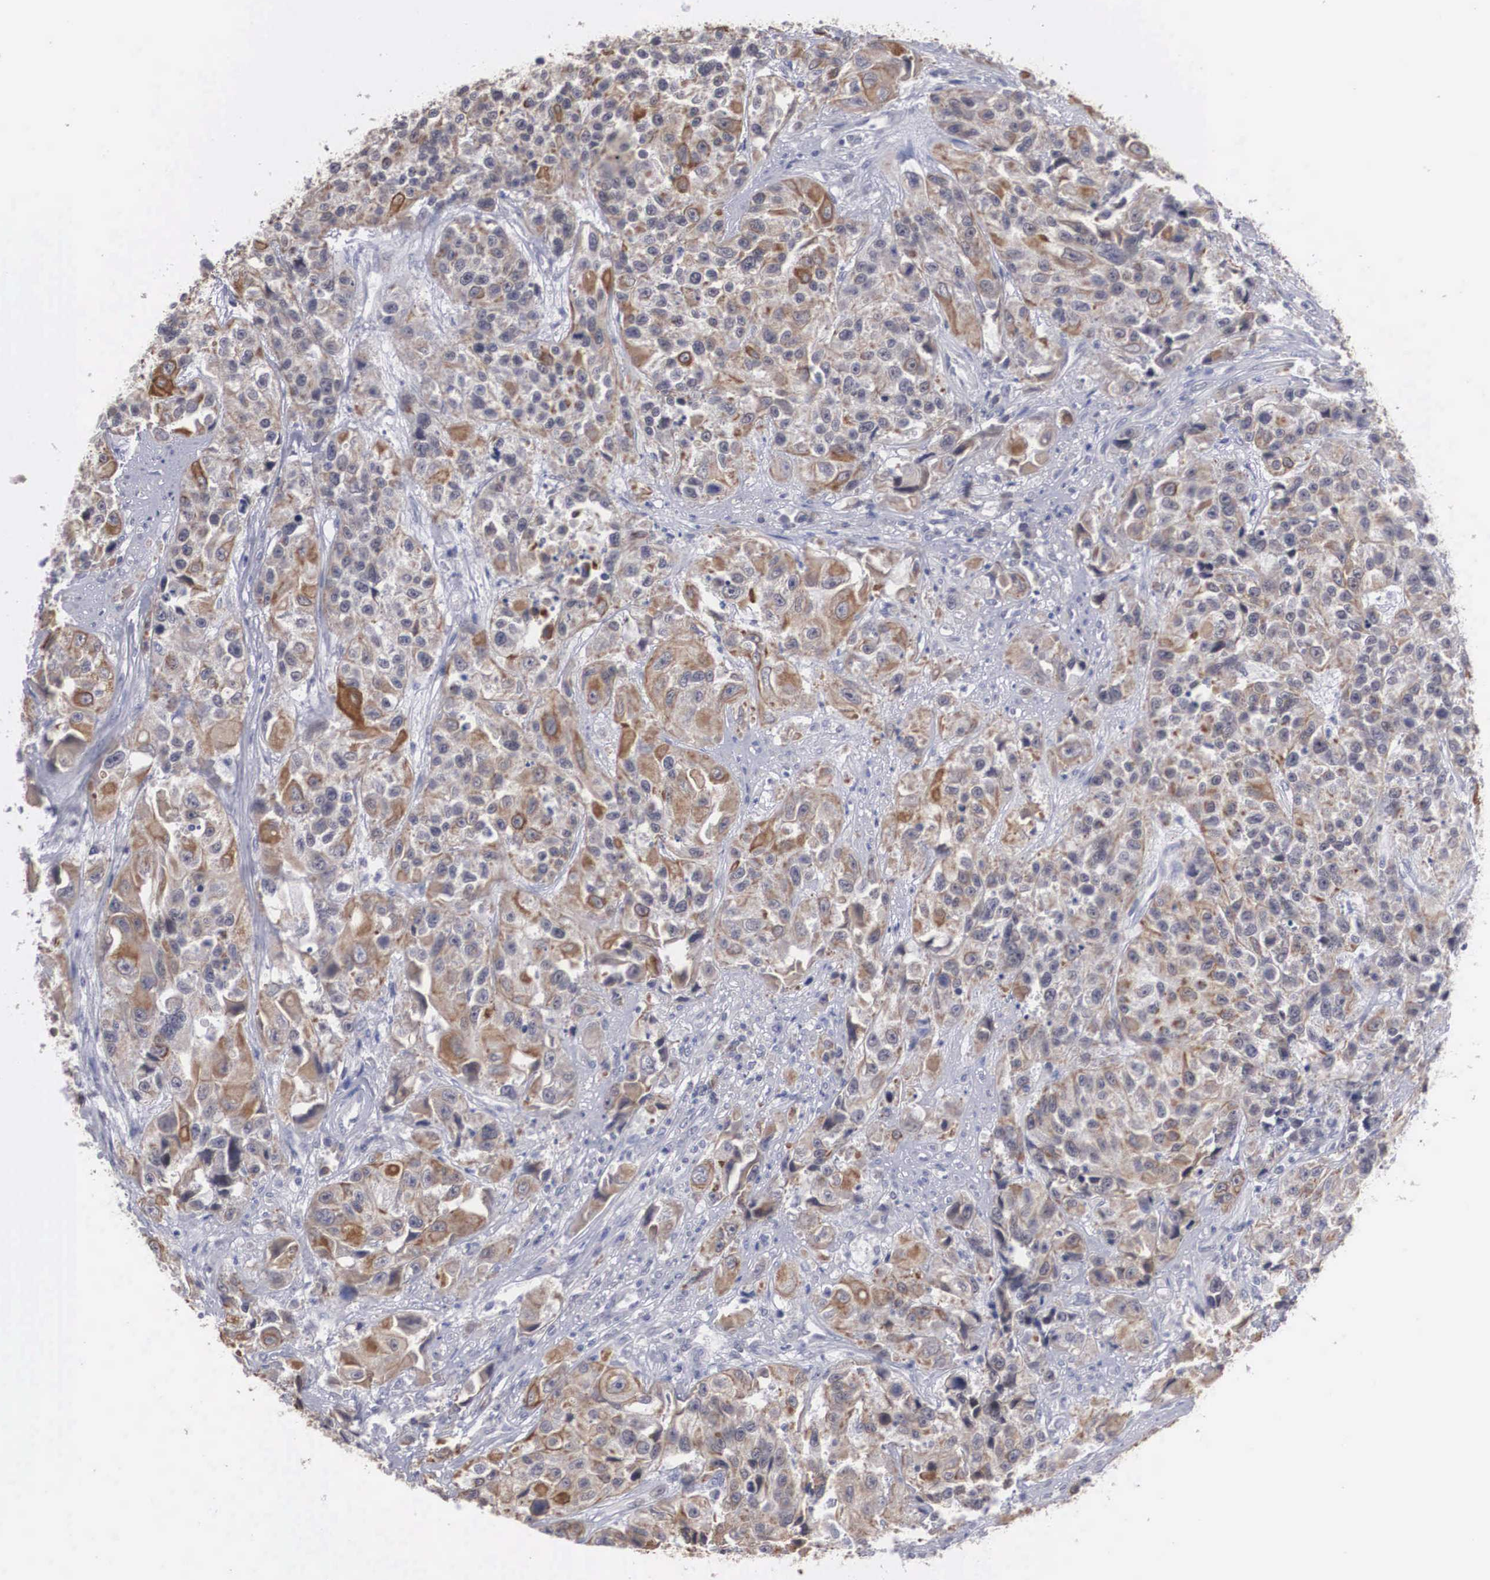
{"staining": {"intensity": "moderate", "quantity": "25%-75%", "location": "cytoplasmic/membranous"}, "tissue": "urothelial cancer", "cell_type": "Tumor cells", "image_type": "cancer", "snomed": [{"axis": "morphology", "description": "Urothelial carcinoma, High grade"}, {"axis": "topography", "description": "Urinary bladder"}], "caption": "Approximately 25%-75% of tumor cells in urothelial cancer reveal moderate cytoplasmic/membranous protein expression as visualized by brown immunohistochemical staining.", "gene": "WDR89", "patient": {"sex": "female", "age": 81}}